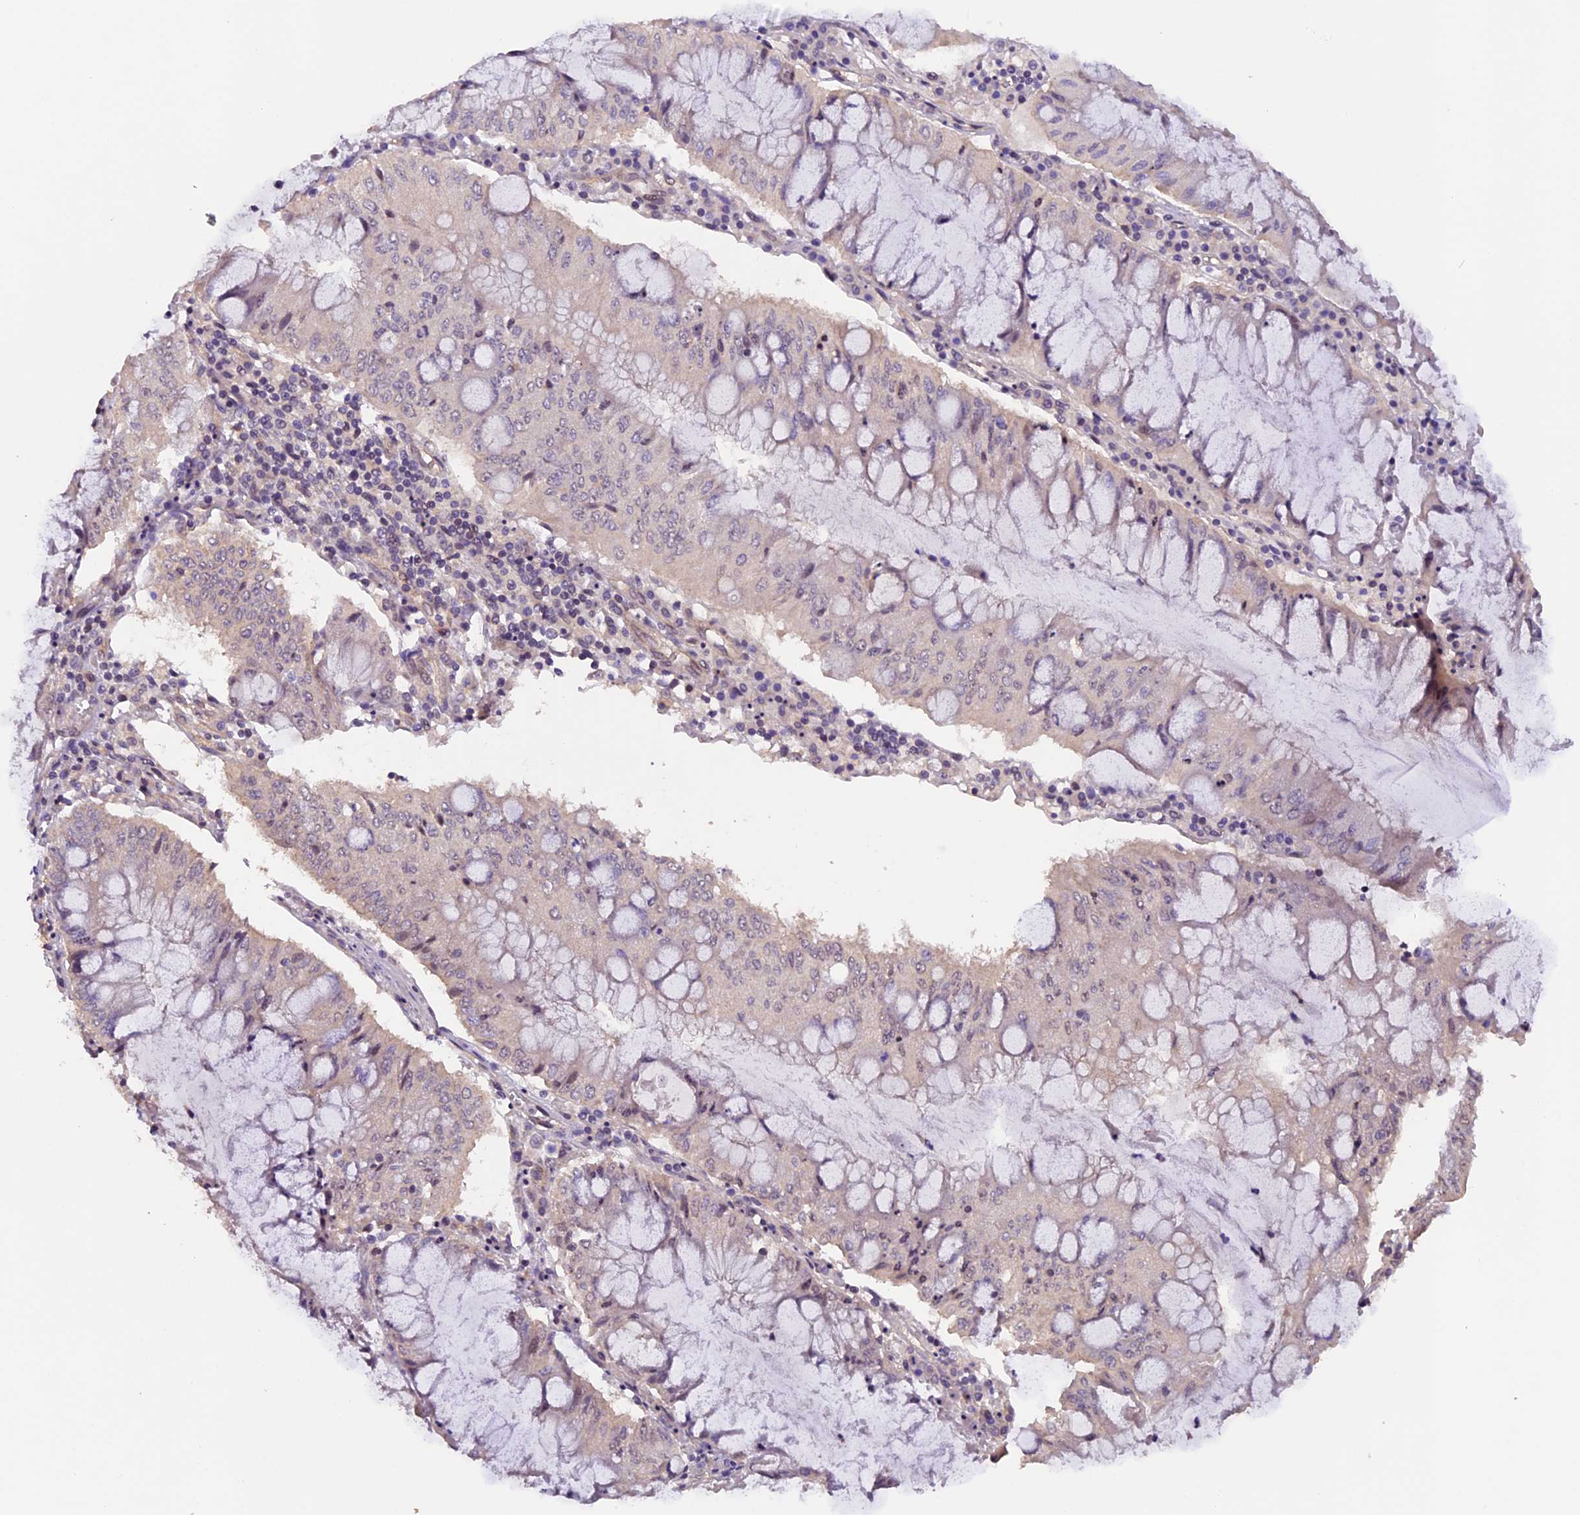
{"staining": {"intensity": "negative", "quantity": "none", "location": "none"}, "tissue": "pancreatic cancer", "cell_type": "Tumor cells", "image_type": "cancer", "snomed": [{"axis": "morphology", "description": "Adenocarcinoma, NOS"}, {"axis": "topography", "description": "Pancreas"}], "caption": "Adenocarcinoma (pancreatic) was stained to show a protein in brown. There is no significant staining in tumor cells.", "gene": "GNB5", "patient": {"sex": "female", "age": 50}}